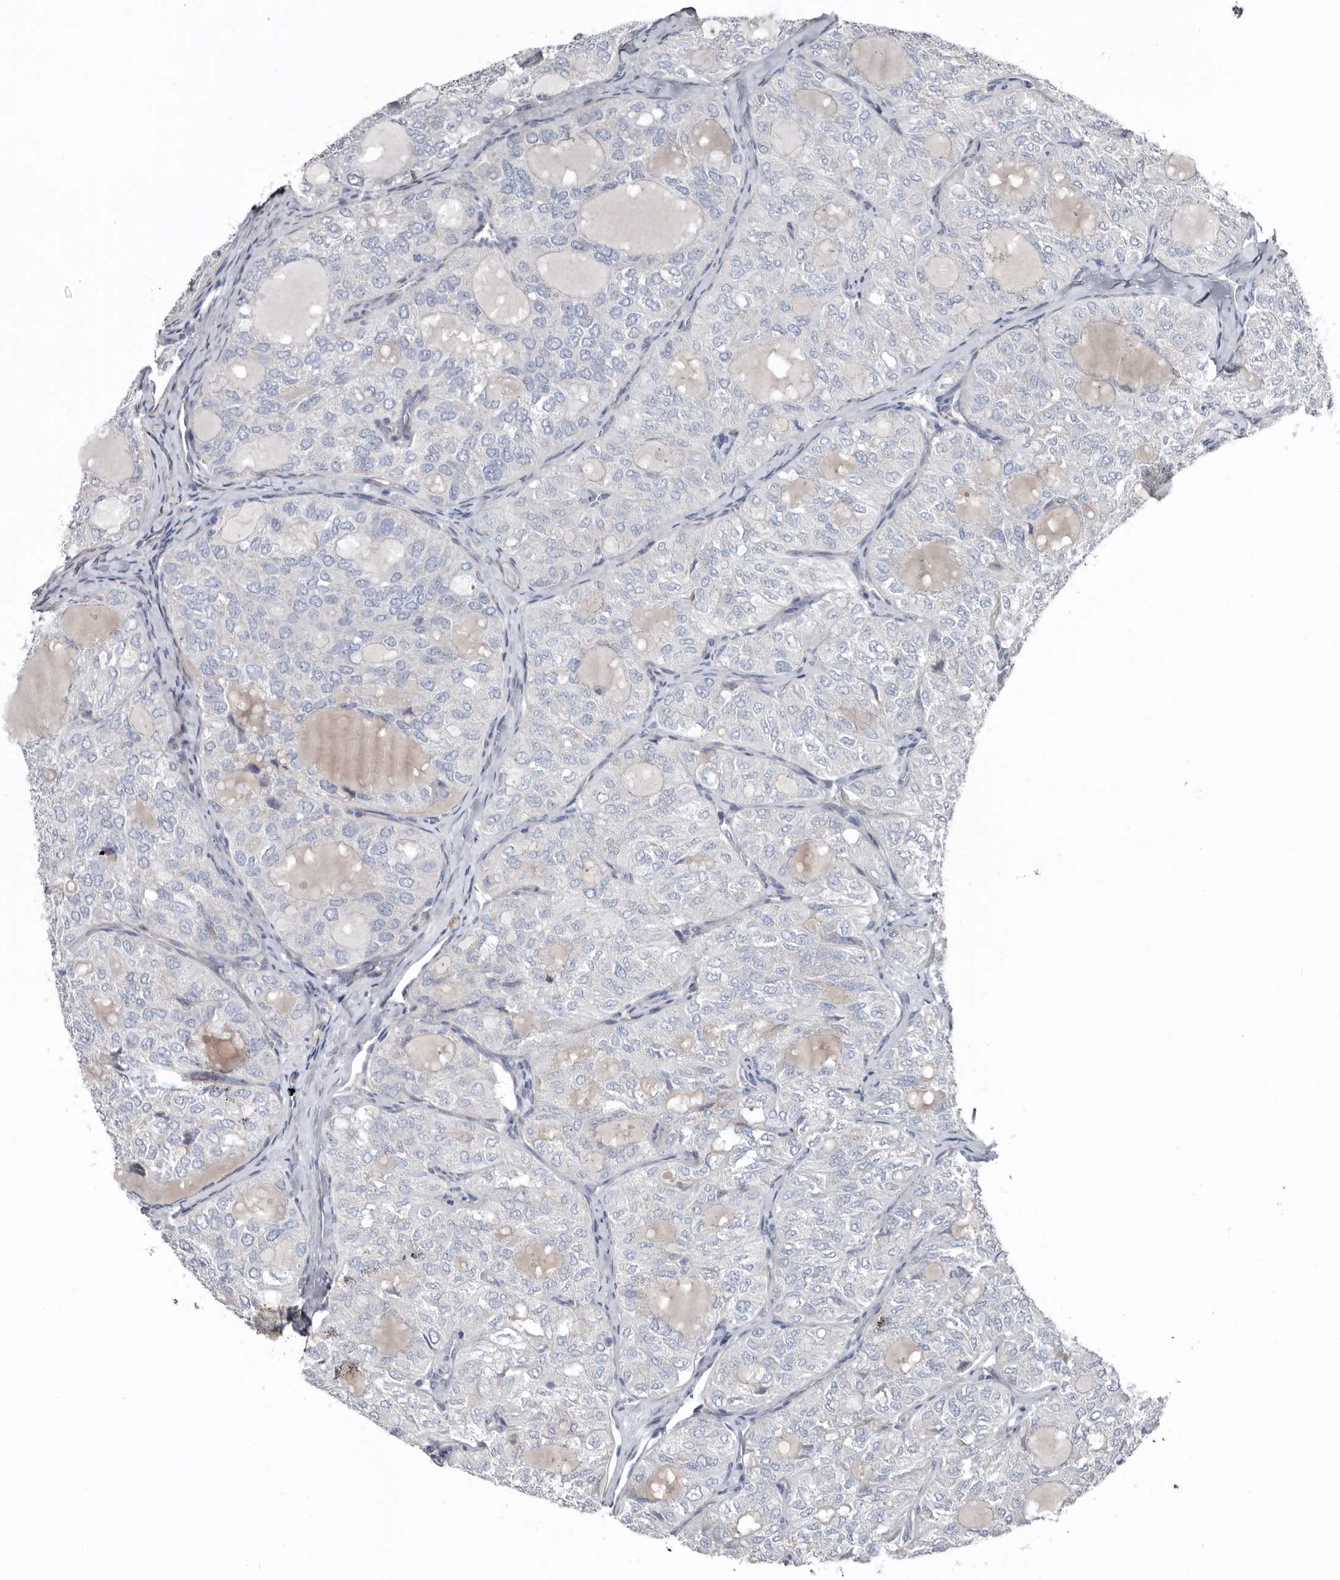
{"staining": {"intensity": "negative", "quantity": "none", "location": "none"}, "tissue": "thyroid cancer", "cell_type": "Tumor cells", "image_type": "cancer", "snomed": [{"axis": "morphology", "description": "Follicular adenoma carcinoma, NOS"}, {"axis": "topography", "description": "Thyroid gland"}], "caption": "Immunohistochemical staining of thyroid cancer displays no significant positivity in tumor cells.", "gene": "ZNF114", "patient": {"sex": "male", "age": 75}}